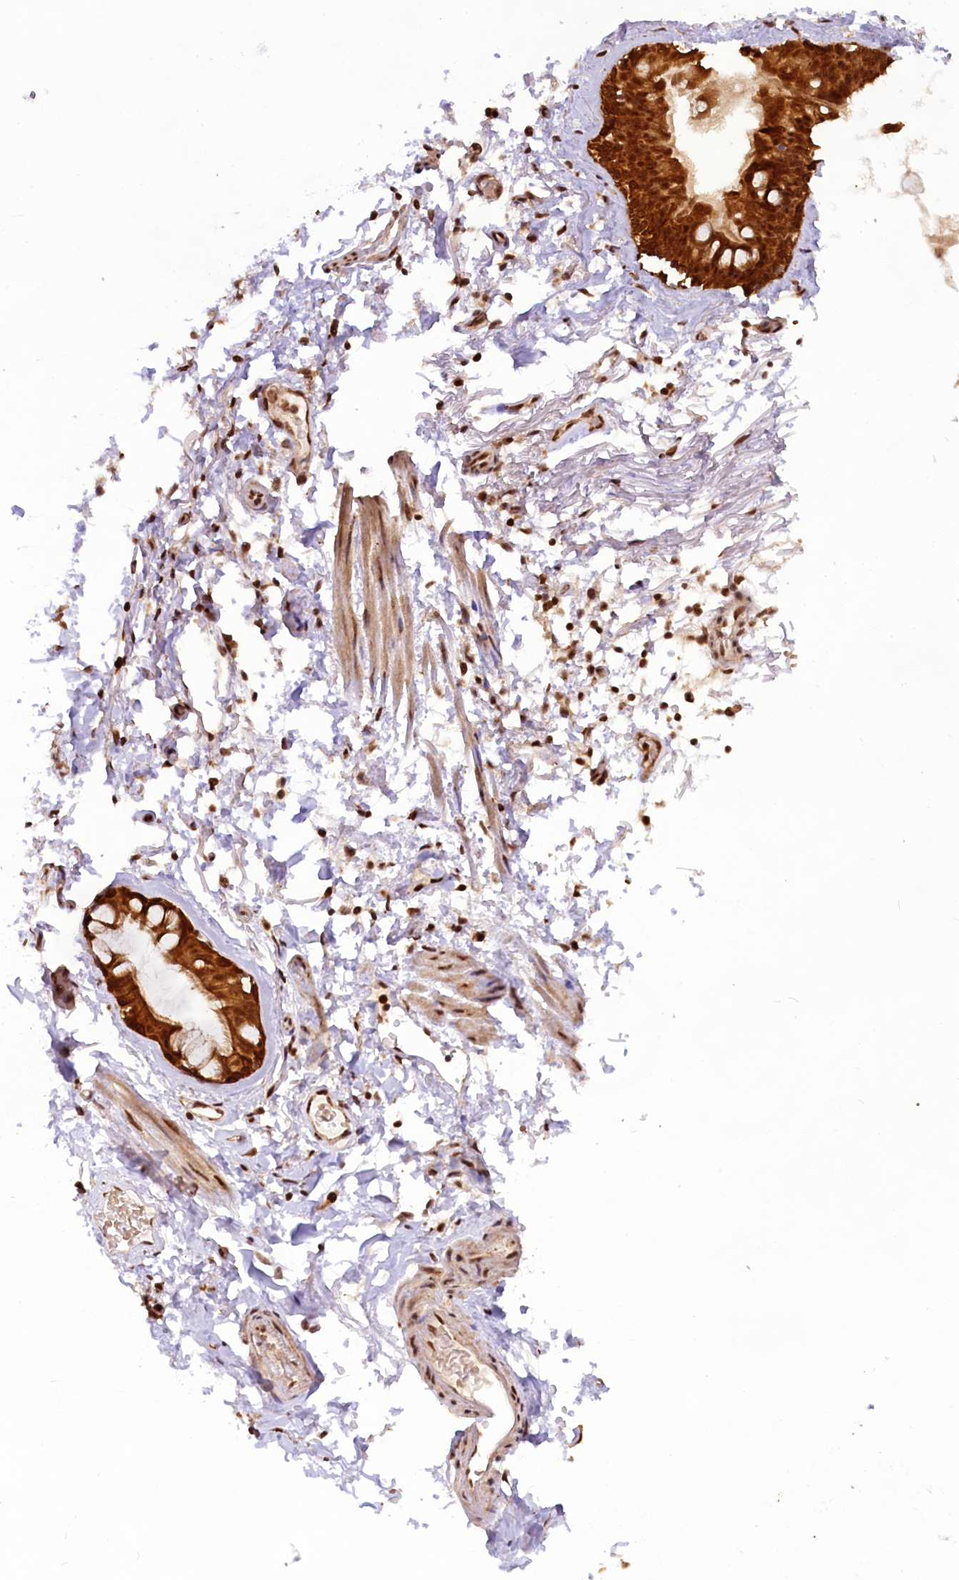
{"staining": {"intensity": "moderate", "quantity": "25%-75%", "location": "nuclear"}, "tissue": "adipose tissue", "cell_type": "Adipocytes", "image_type": "normal", "snomed": [{"axis": "morphology", "description": "Normal tissue, NOS"}, {"axis": "topography", "description": "Lymph node"}, {"axis": "topography", "description": "Bronchus"}], "caption": "Adipocytes display medium levels of moderate nuclear expression in about 25%-75% of cells in unremarkable human adipose tissue. Nuclei are stained in blue.", "gene": "CARD8", "patient": {"sex": "male", "age": 63}}